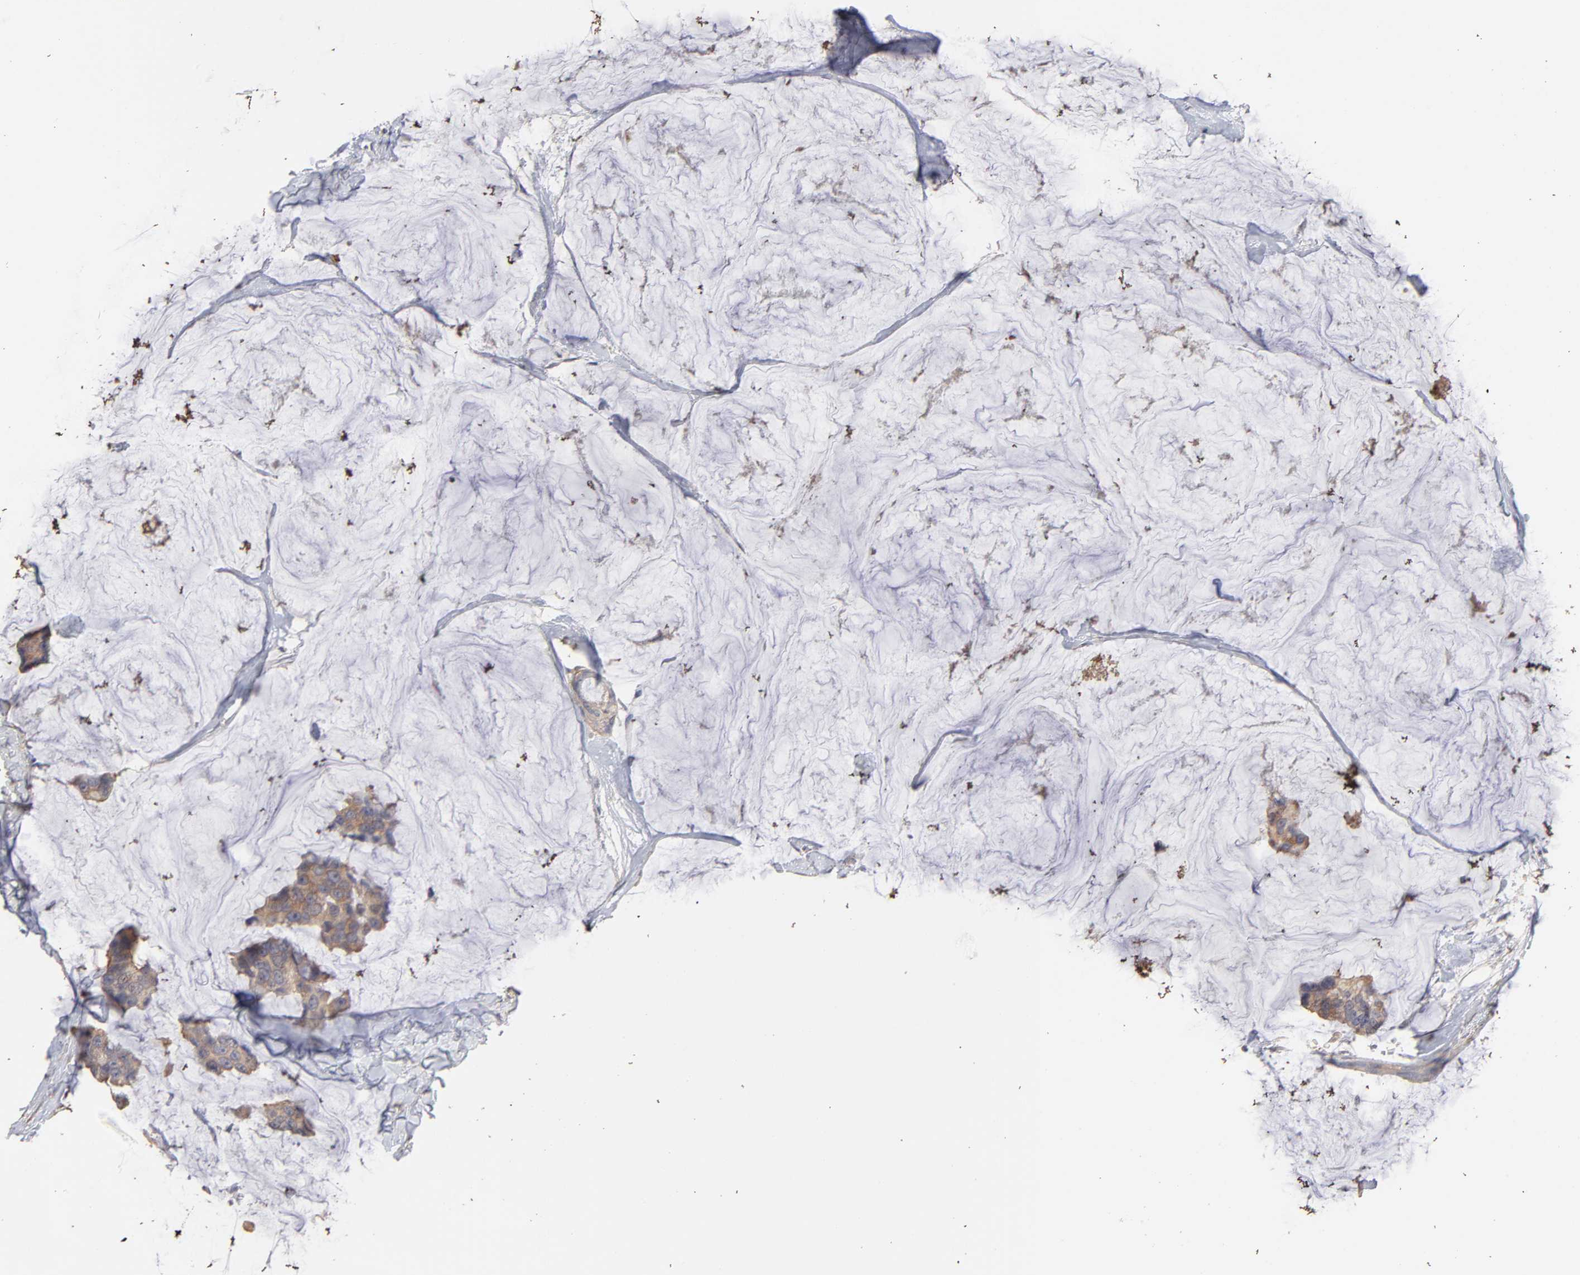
{"staining": {"intensity": "moderate", "quantity": ">75%", "location": "cytoplasmic/membranous"}, "tissue": "breast cancer", "cell_type": "Tumor cells", "image_type": "cancer", "snomed": [{"axis": "morphology", "description": "Normal tissue, NOS"}, {"axis": "morphology", "description": "Duct carcinoma"}, {"axis": "topography", "description": "Breast"}], "caption": "Protein expression analysis of human breast infiltrating ductal carcinoma reveals moderate cytoplasmic/membranous expression in about >75% of tumor cells. Immunohistochemistry (ihc) stains the protein of interest in brown and the nuclei are stained blue.", "gene": "TANGO2", "patient": {"sex": "female", "age": 50}}